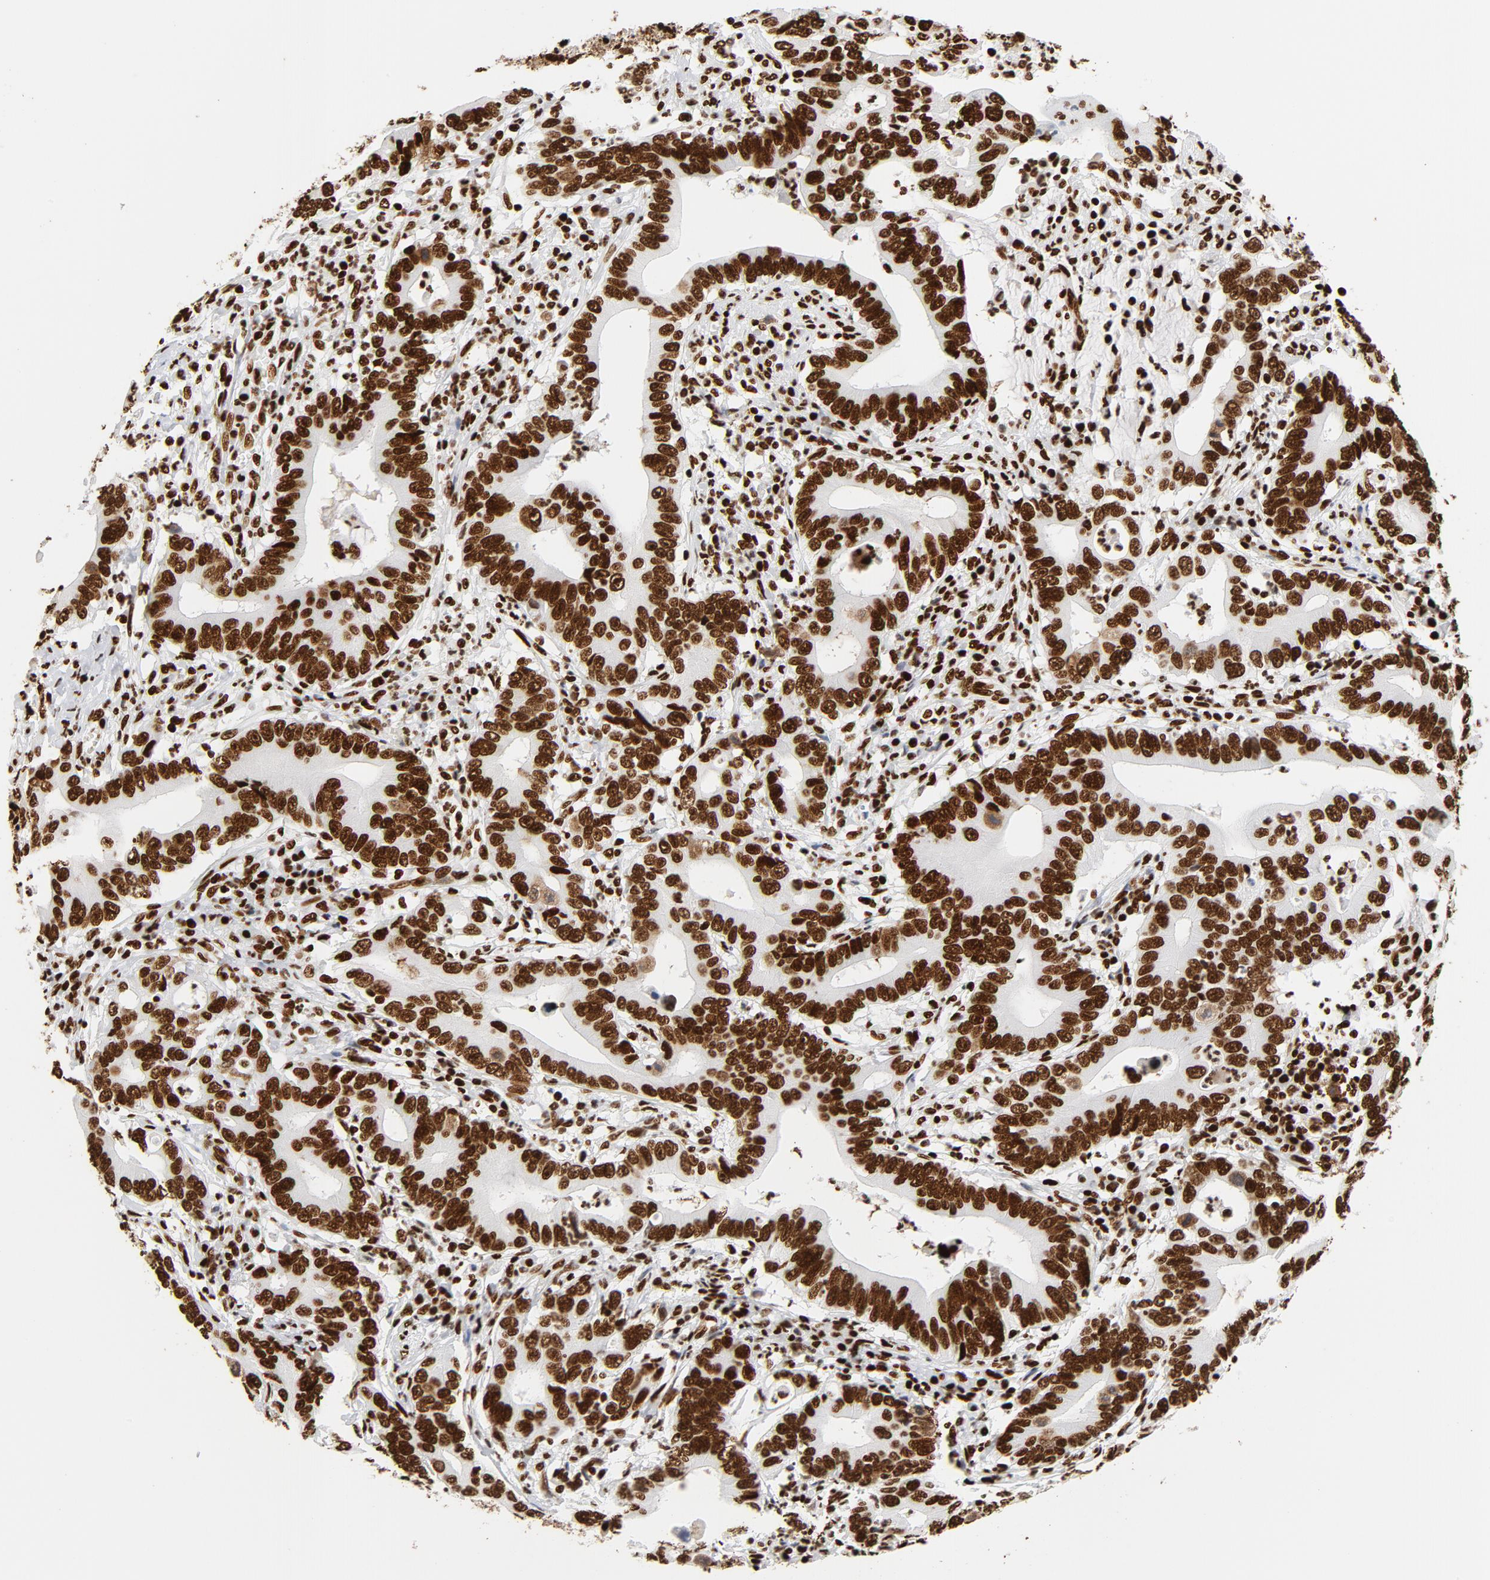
{"staining": {"intensity": "strong", "quantity": ">75%", "location": "nuclear"}, "tissue": "stomach cancer", "cell_type": "Tumor cells", "image_type": "cancer", "snomed": [{"axis": "morphology", "description": "Adenocarcinoma, NOS"}, {"axis": "topography", "description": "Stomach, upper"}], "caption": "Strong nuclear protein positivity is present in about >75% of tumor cells in stomach cancer. The staining was performed using DAB to visualize the protein expression in brown, while the nuclei were stained in blue with hematoxylin (Magnification: 20x).", "gene": "XRCC6", "patient": {"sex": "male", "age": 63}}